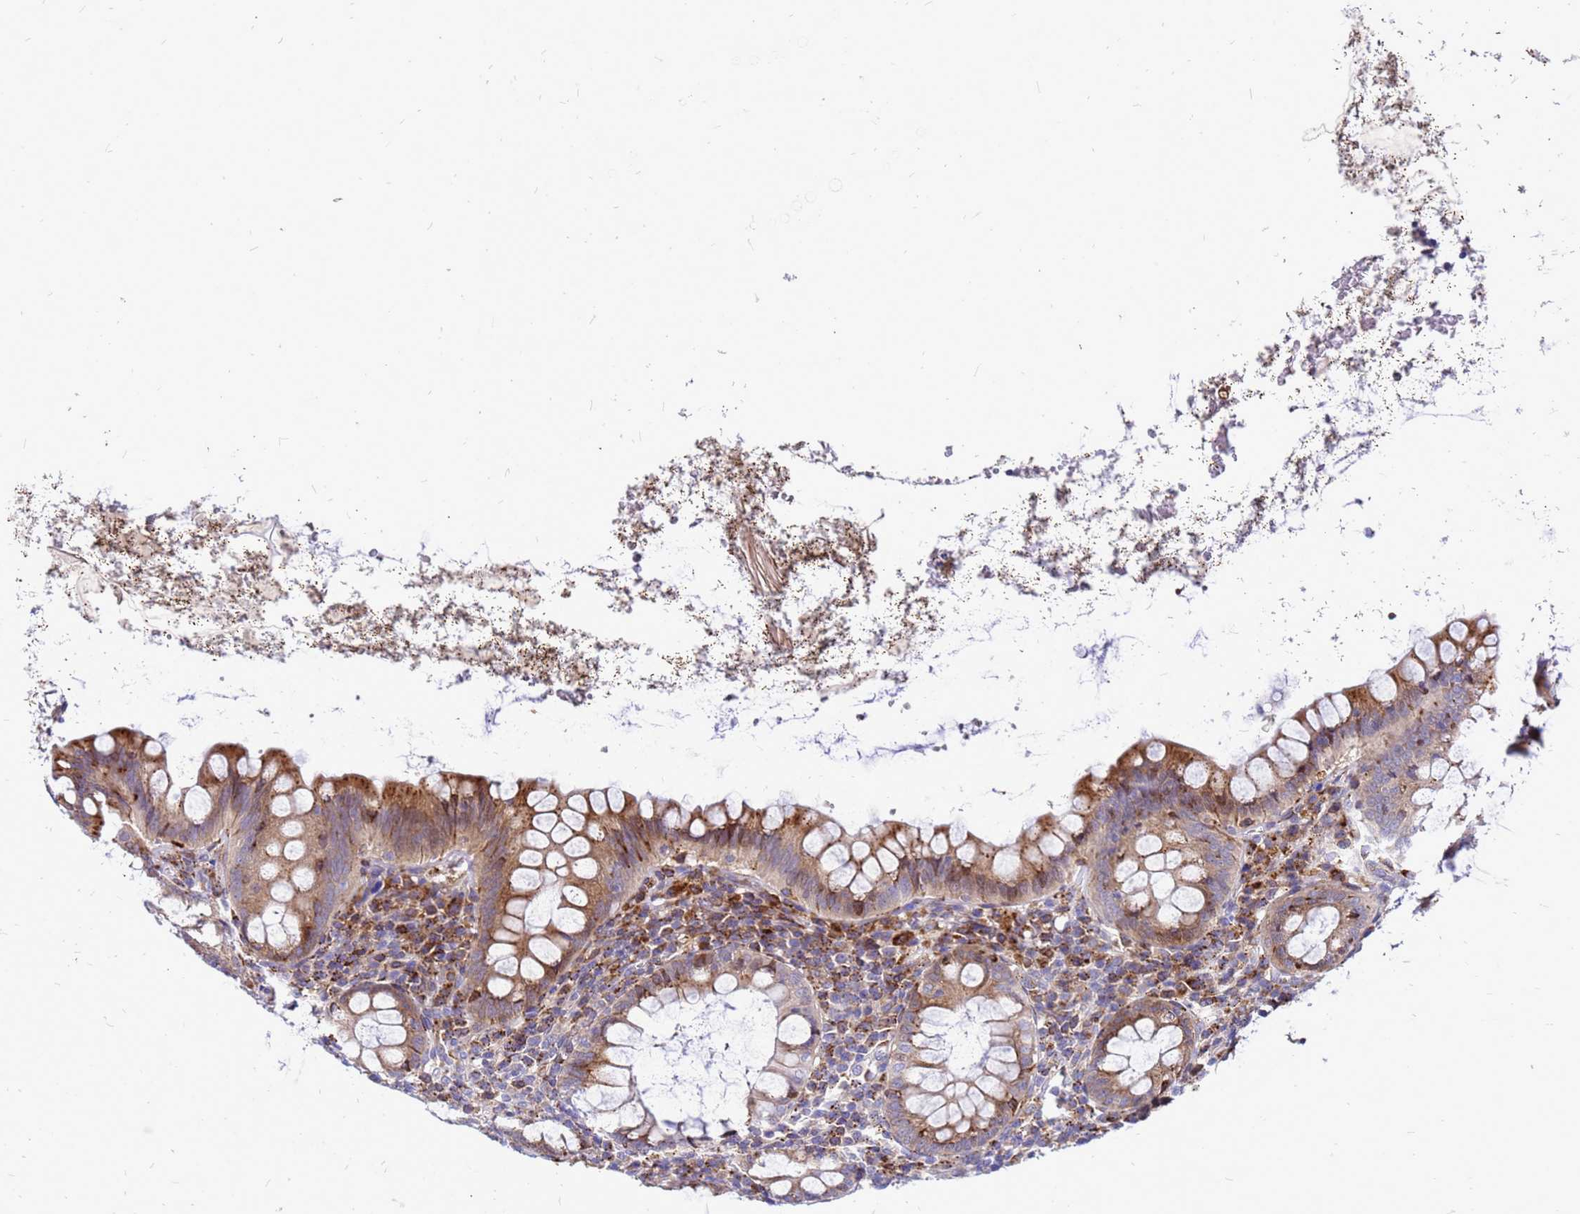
{"staining": {"intensity": "moderate", "quantity": ">75%", "location": "cytoplasmic/membranous"}, "tissue": "appendix", "cell_type": "Glandular cells", "image_type": "normal", "snomed": [{"axis": "morphology", "description": "Normal tissue, NOS"}, {"axis": "topography", "description": "Appendix"}], "caption": "Immunohistochemistry of normal human appendix shows medium levels of moderate cytoplasmic/membranous positivity in about >75% of glandular cells.", "gene": "FHIP1A", "patient": {"sex": "female", "age": 33}}